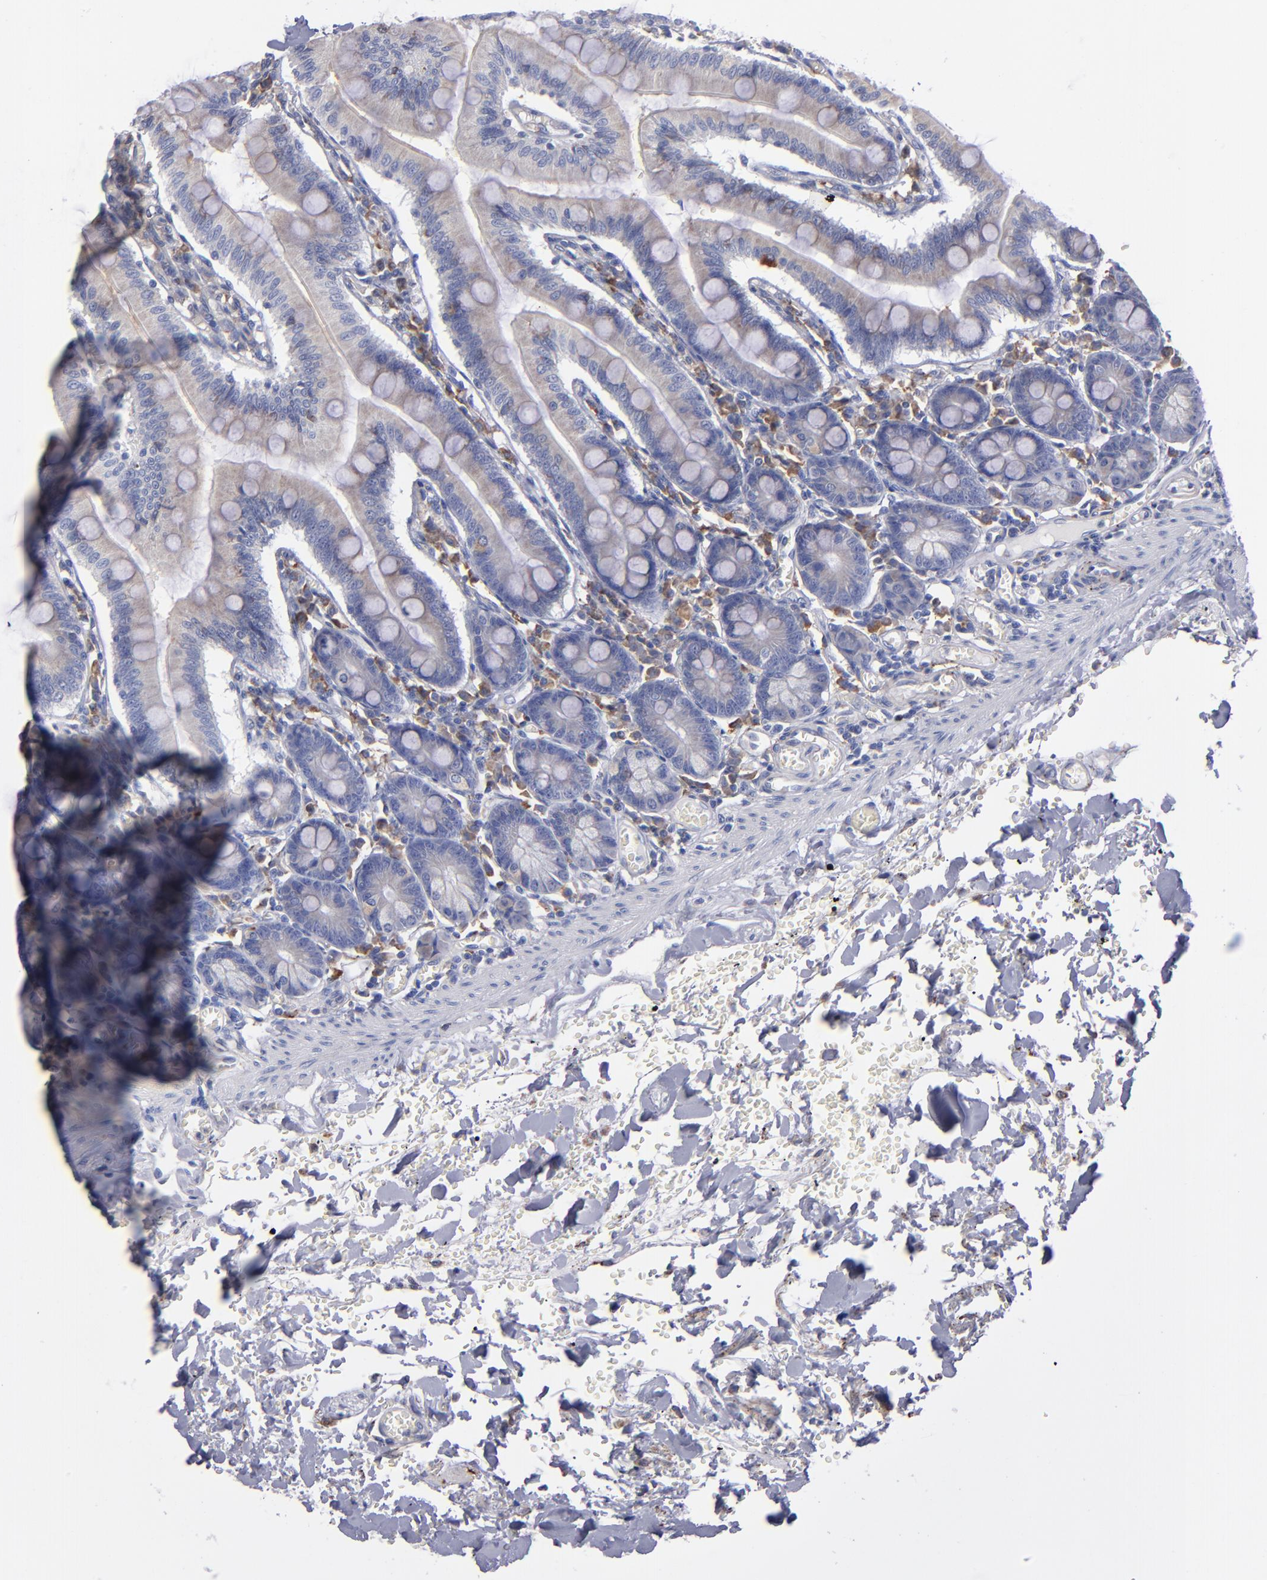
{"staining": {"intensity": "weak", "quantity": "<25%", "location": "cytoplasmic/membranous"}, "tissue": "small intestine", "cell_type": "Glandular cells", "image_type": "normal", "snomed": [{"axis": "morphology", "description": "Normal tissue, NOS"}, {"axis": "topography", "description": "Small intestine"}], "caption": "An immunohistochemistry micrograph of normal small intestine is shown. There is no staining in glandular cells of small intestine. (Immunohistochemistry, brightfield microscopy, high magnification).", "gene": "MFGE8", "patient": {"sex": "male", "age": 71}}